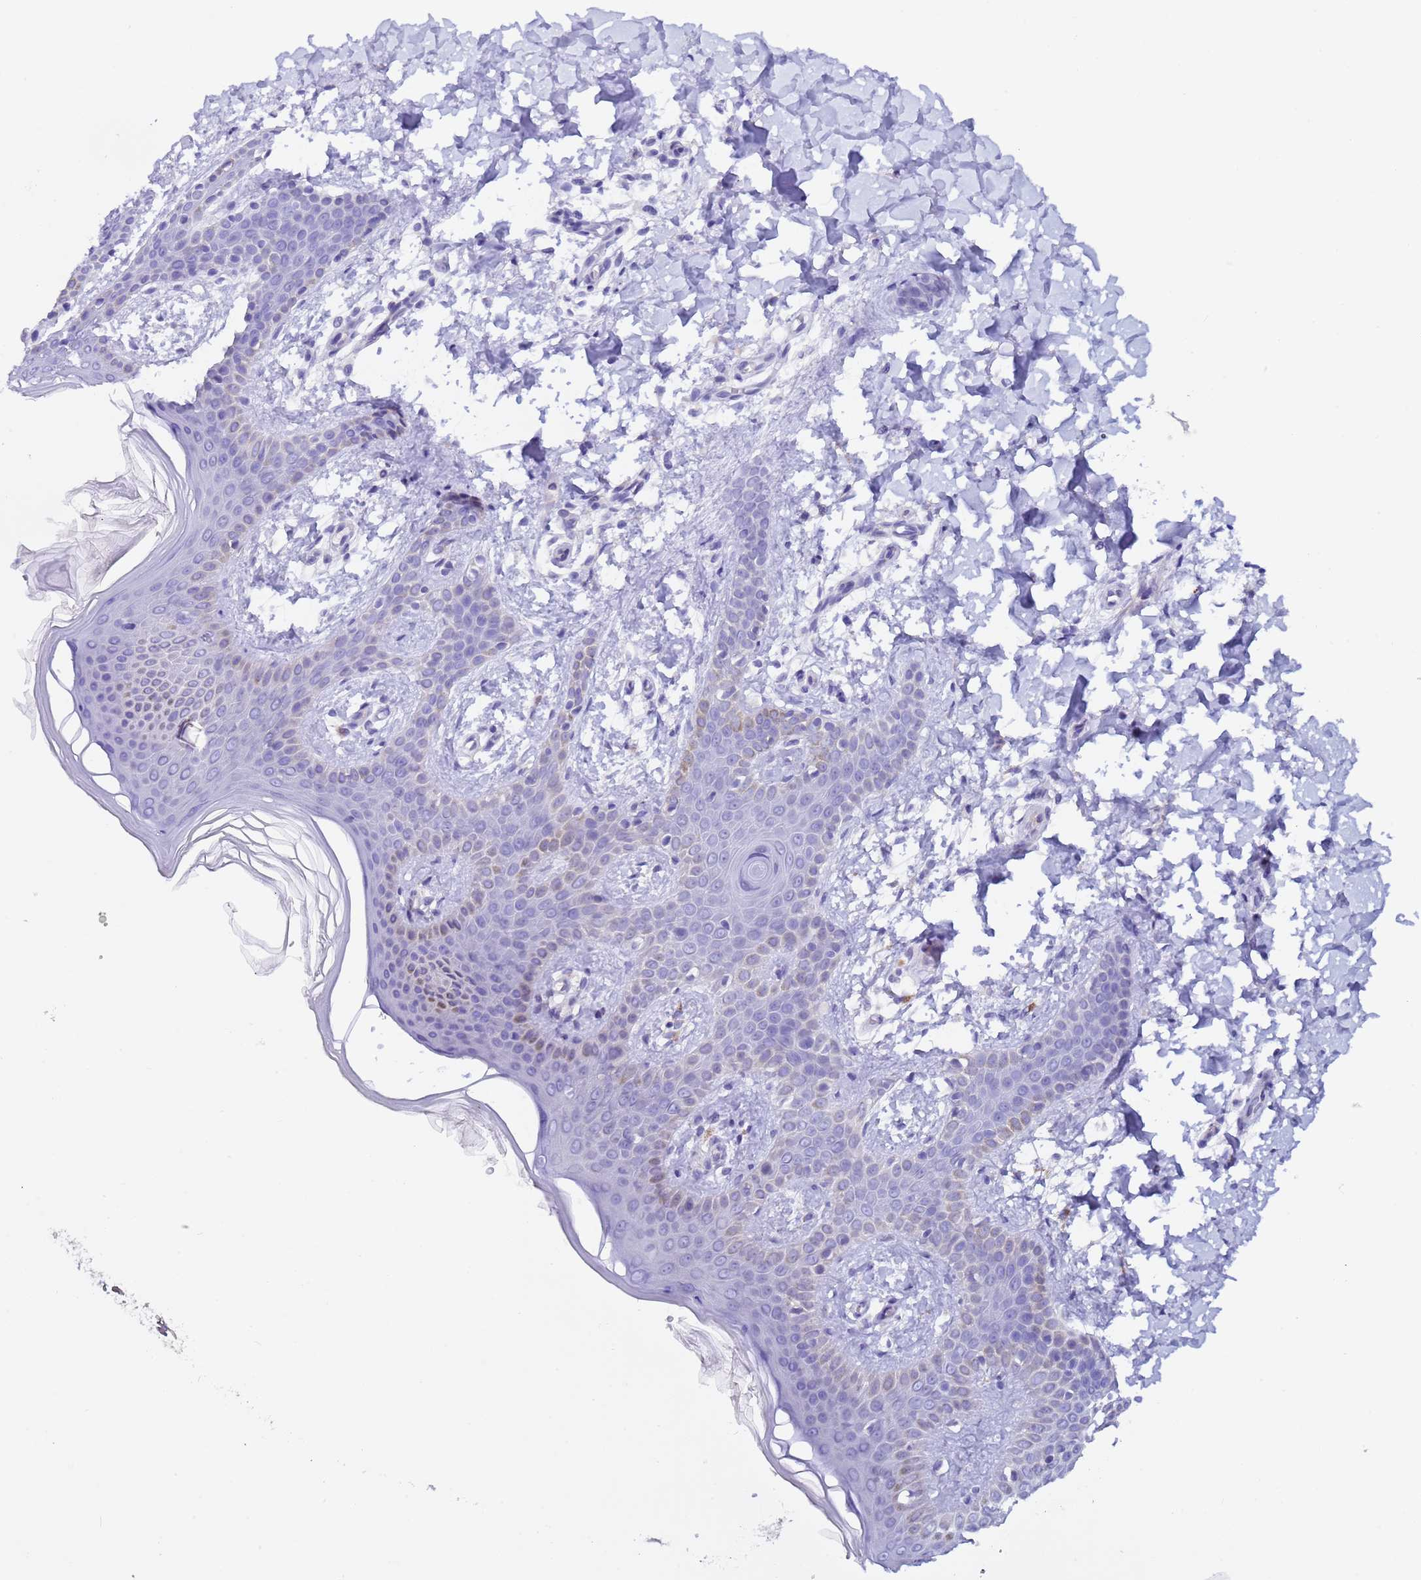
{"staining": {"intensity": "negative", "quantity": "none", "location": "none"}, "tissue": "skin", "cell_type": "Fibroblasts", "image_type": "normal", "snomed": [{"axis": "morphology", "description": "Normal tissue, NOS"}, {"axis": "topography", "description": "Skin"}], "caption": "The IHC histopathology image has no significant positivity in fibroblasts of skin. Nuclei are stained in blue.", "gene": "ZNF248", "patient": {"sex": "male", "age": 36}}